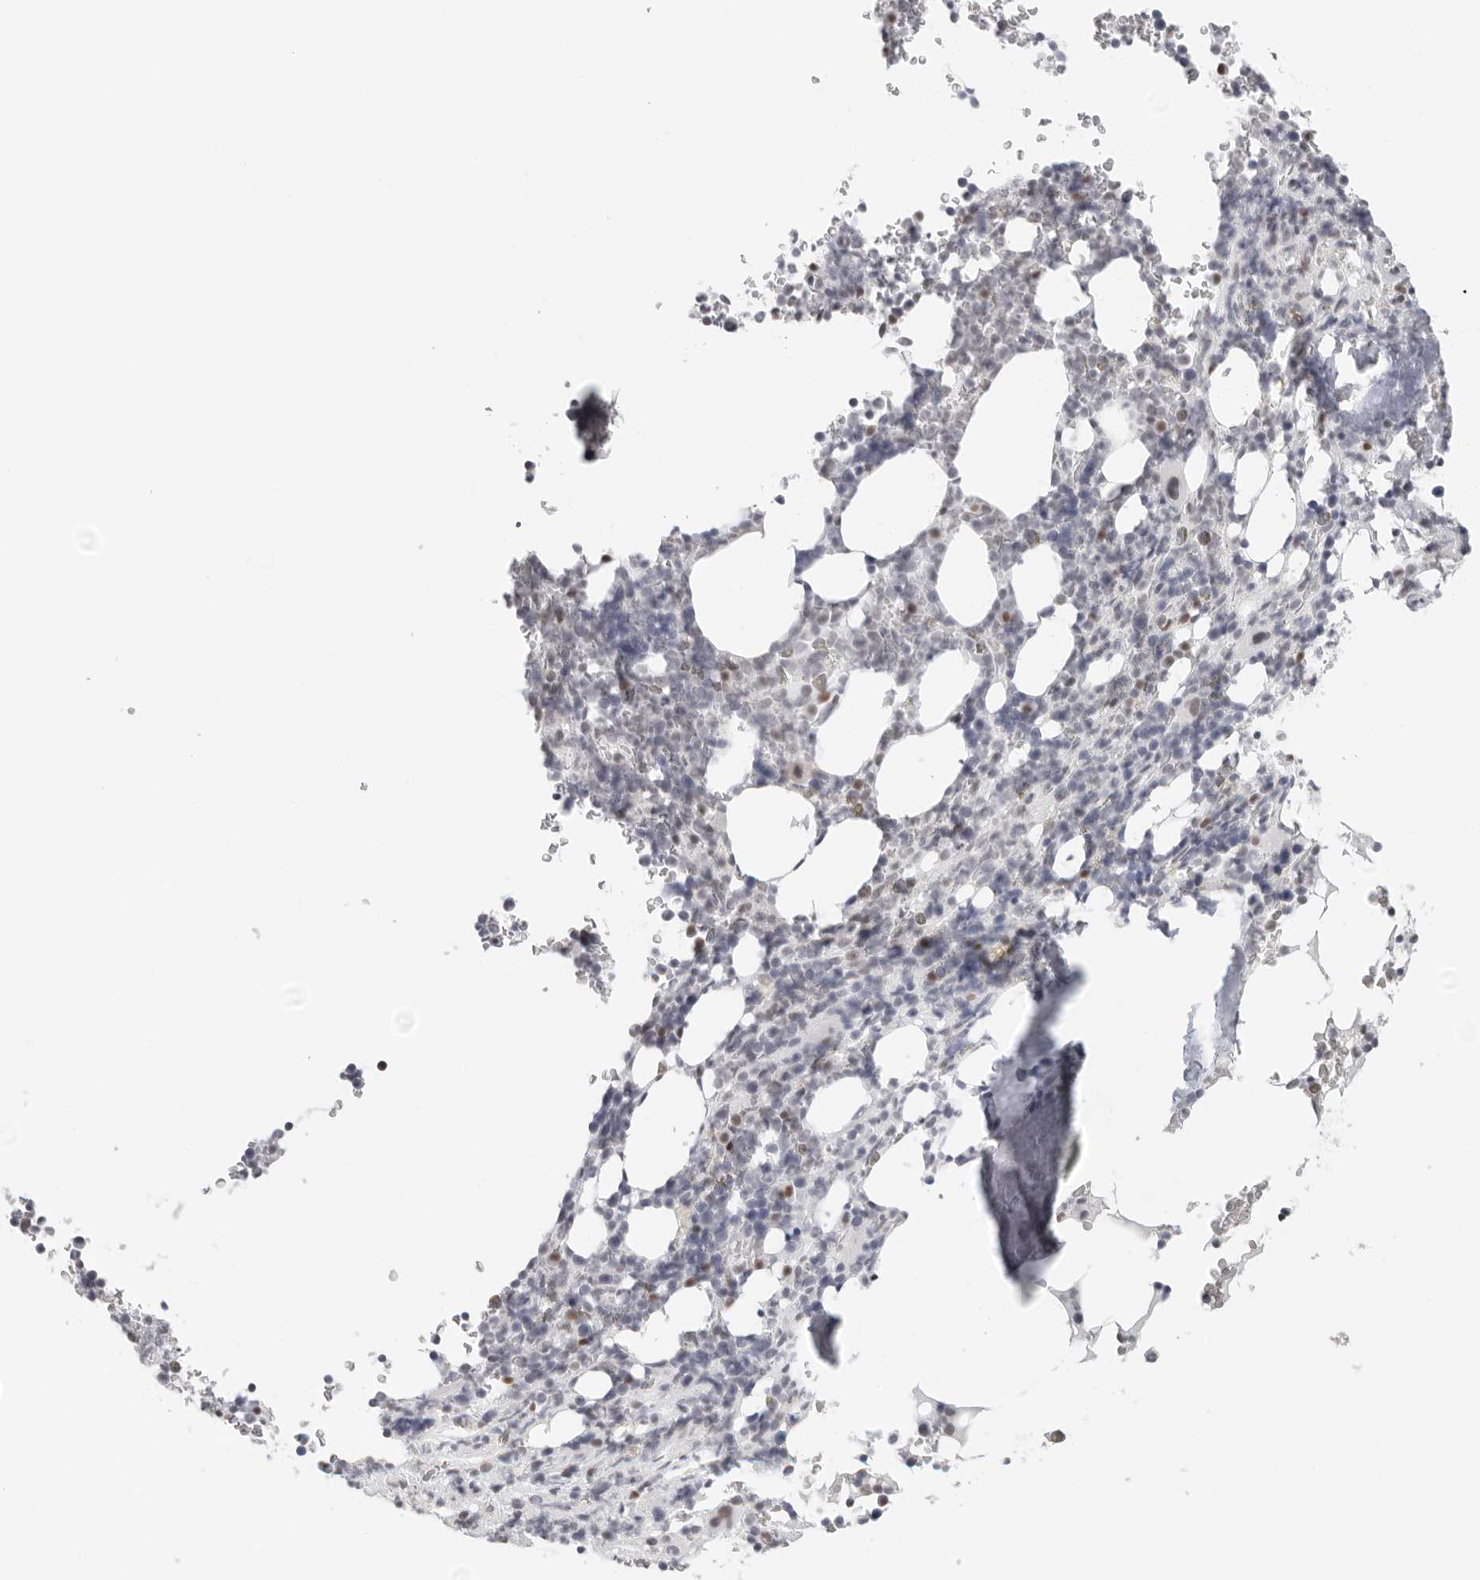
{"staining": {"intensity": "weak", "quantity": "<25%", "location": "cytoplasmic/membranous,nuclear"}, "tissue": "bone marrow", "cell_type": "Hematopoietic cells", "image_type": "normal", "snomed": [{"axis": "morphology", "description": "Normal tissue, NOS"}, {"axis": "topography", "description": "Bone marrow"}], "caption": "Immunohistochemistry histopathology image of benign bone marrow stained for a protein (brown), which demonstrates no staining in hematopoietic cells.", "gene": "FLG2", "patient": {"sex": "male", "age": 58}}